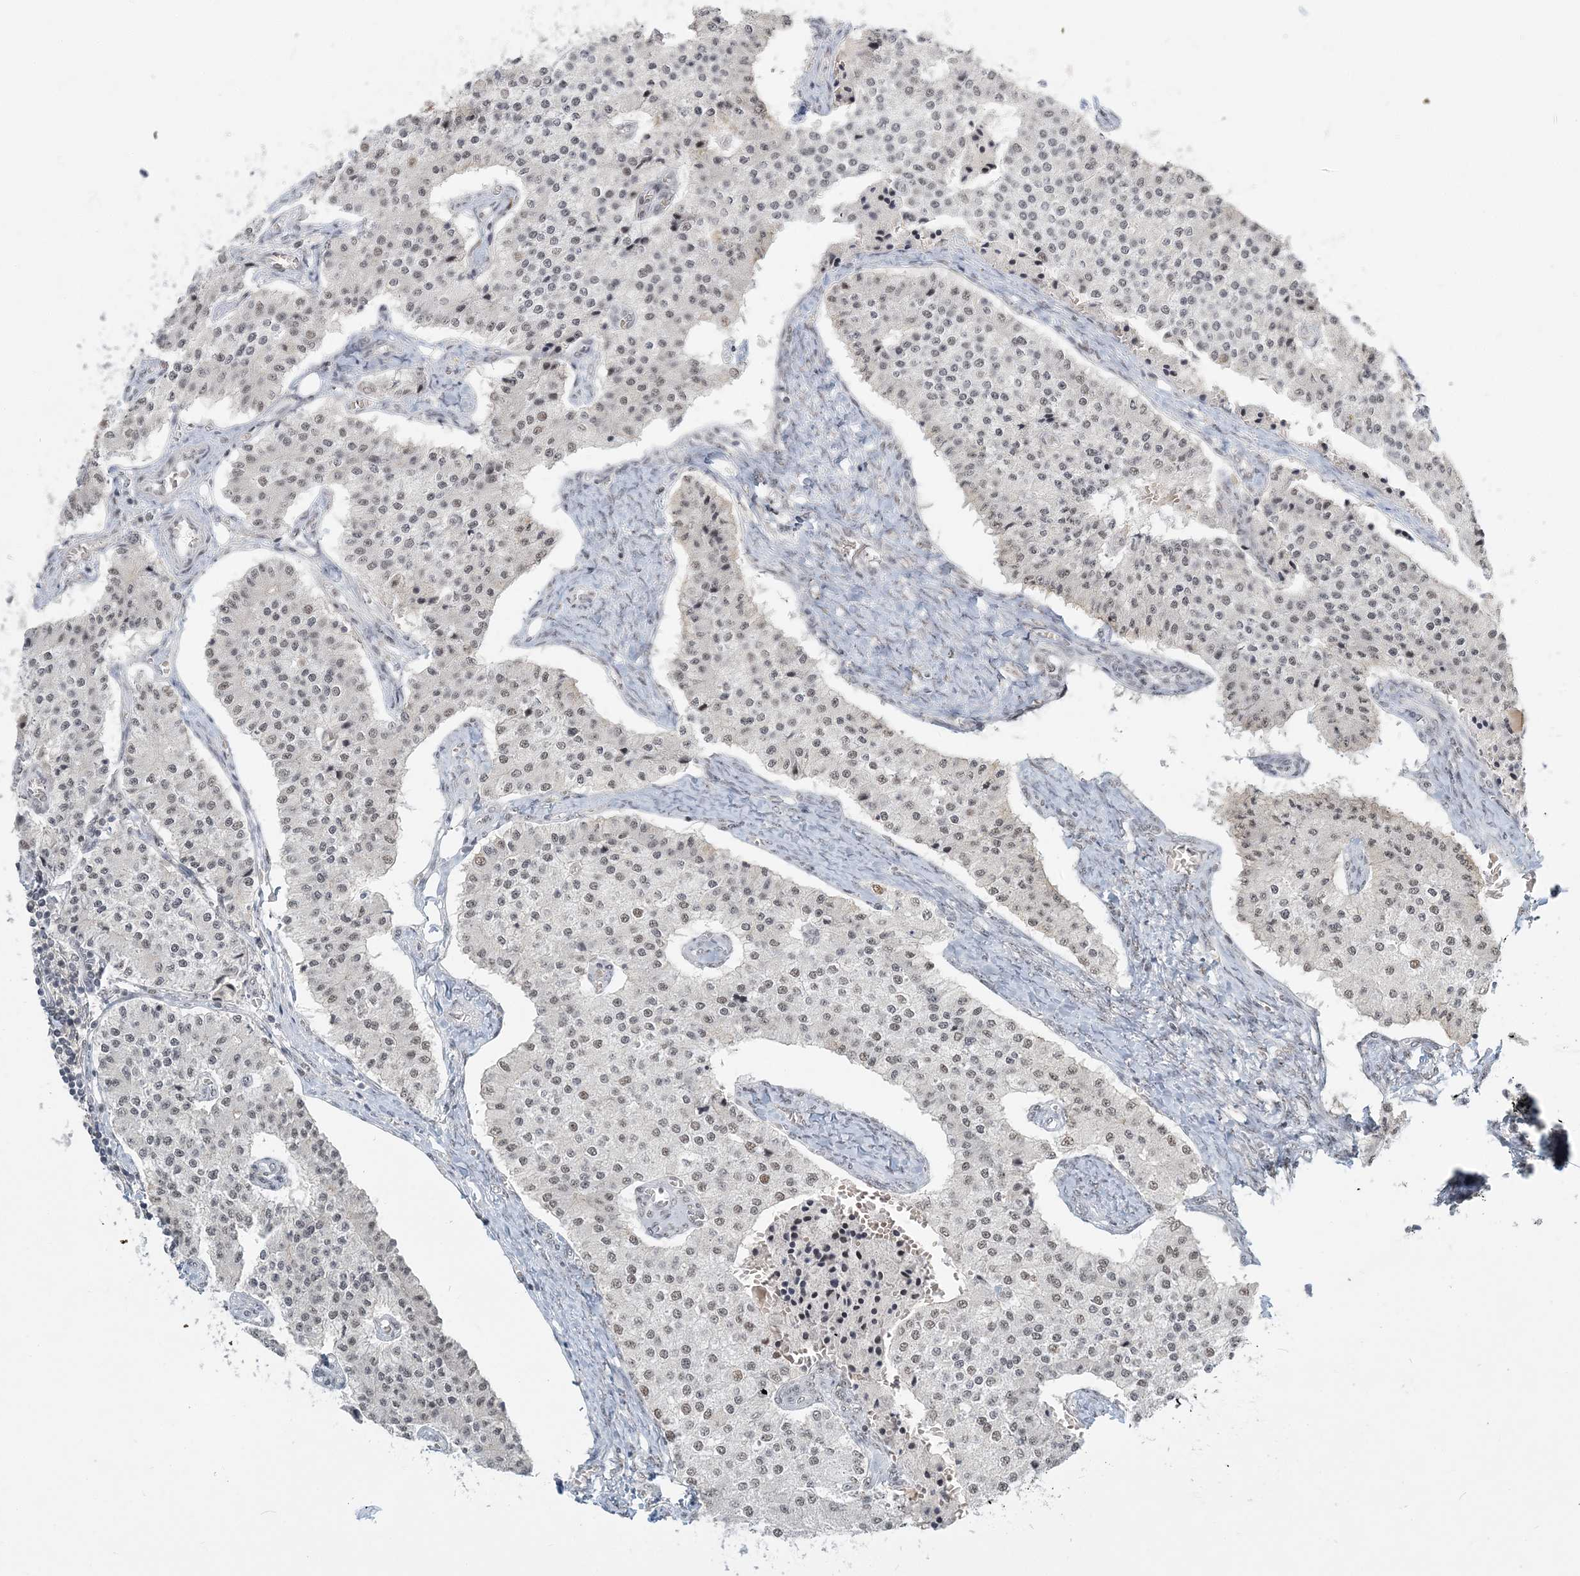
{"staining": {"intensity": "weak", "quantity": "25%-75%", "location": "nuclear"}, "tissue": "carcinoid", "cell_type": "Tumor cells", "image_type": "cancer", "snomed": [{"axis": "morphology", "description": "Carcinoid, malignant, NOS"}, {"axis": "topography", "description": "Colon"}], "caption": "Tumor cells exhibit low levels of weak nuclear expression in approximately 25%-75% of cells in human carcinoid. (IHC, brightfield microscopy, high magnification).", "gene": "PLRG1", "patient": {"sex": "female", "age": 52}}